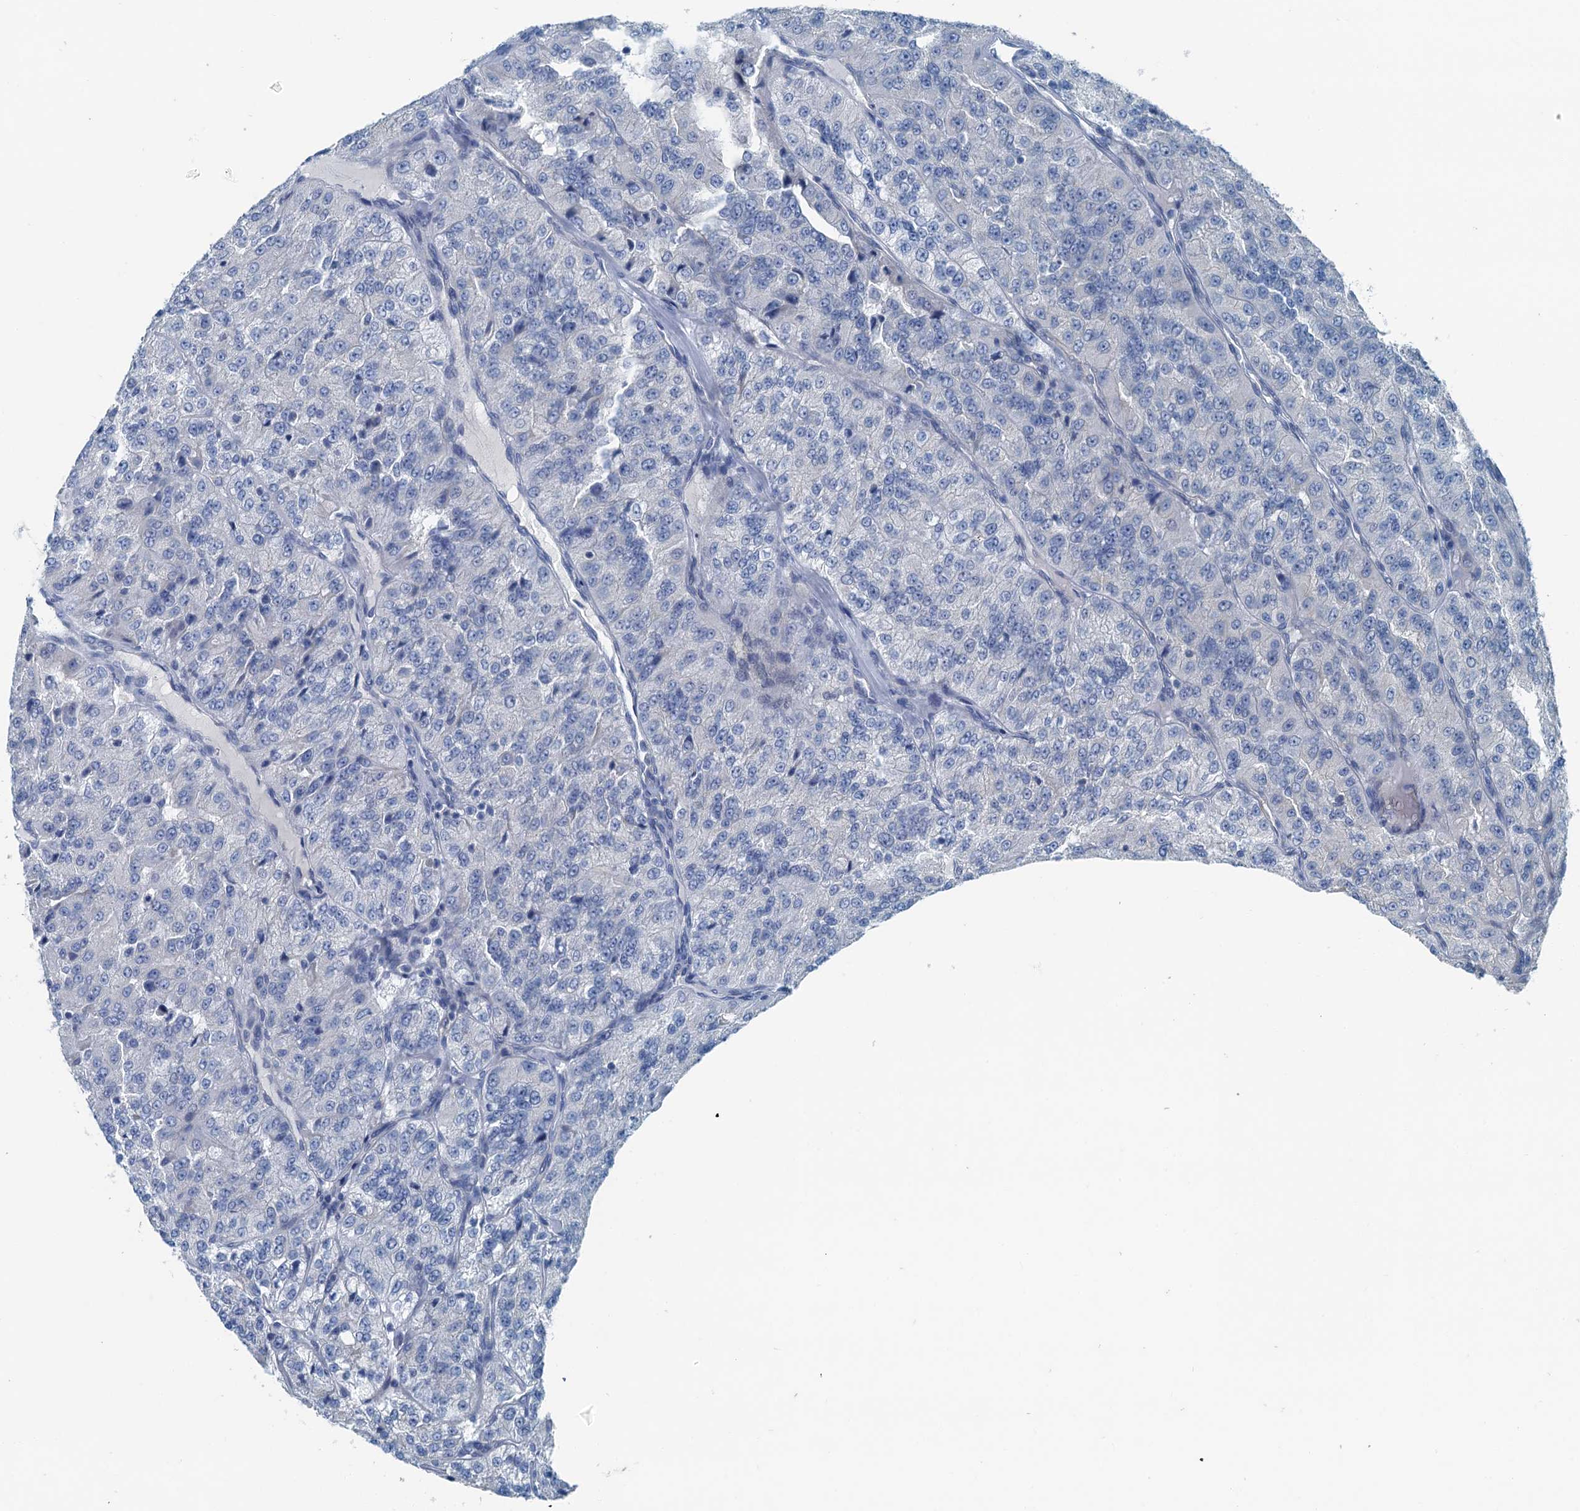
{"staining": {"intensity": "negative", "quantity": "none", "location": "none"}, "tissue": "renal cancer", "cell_type": "Tumor cells", "image_type": "cancer", "snomed": [{"axis": "morphology", "description": "Adenocarcinoma, NOS"}, {"axis": "topography", "description": "Kidney"}], "caption": "Protein analysis of renal adenocarcinoma exhibits no significant staining in tumor cells.", "gene": "GFOD2", "patient": {"sex": "female", "age": 63}}